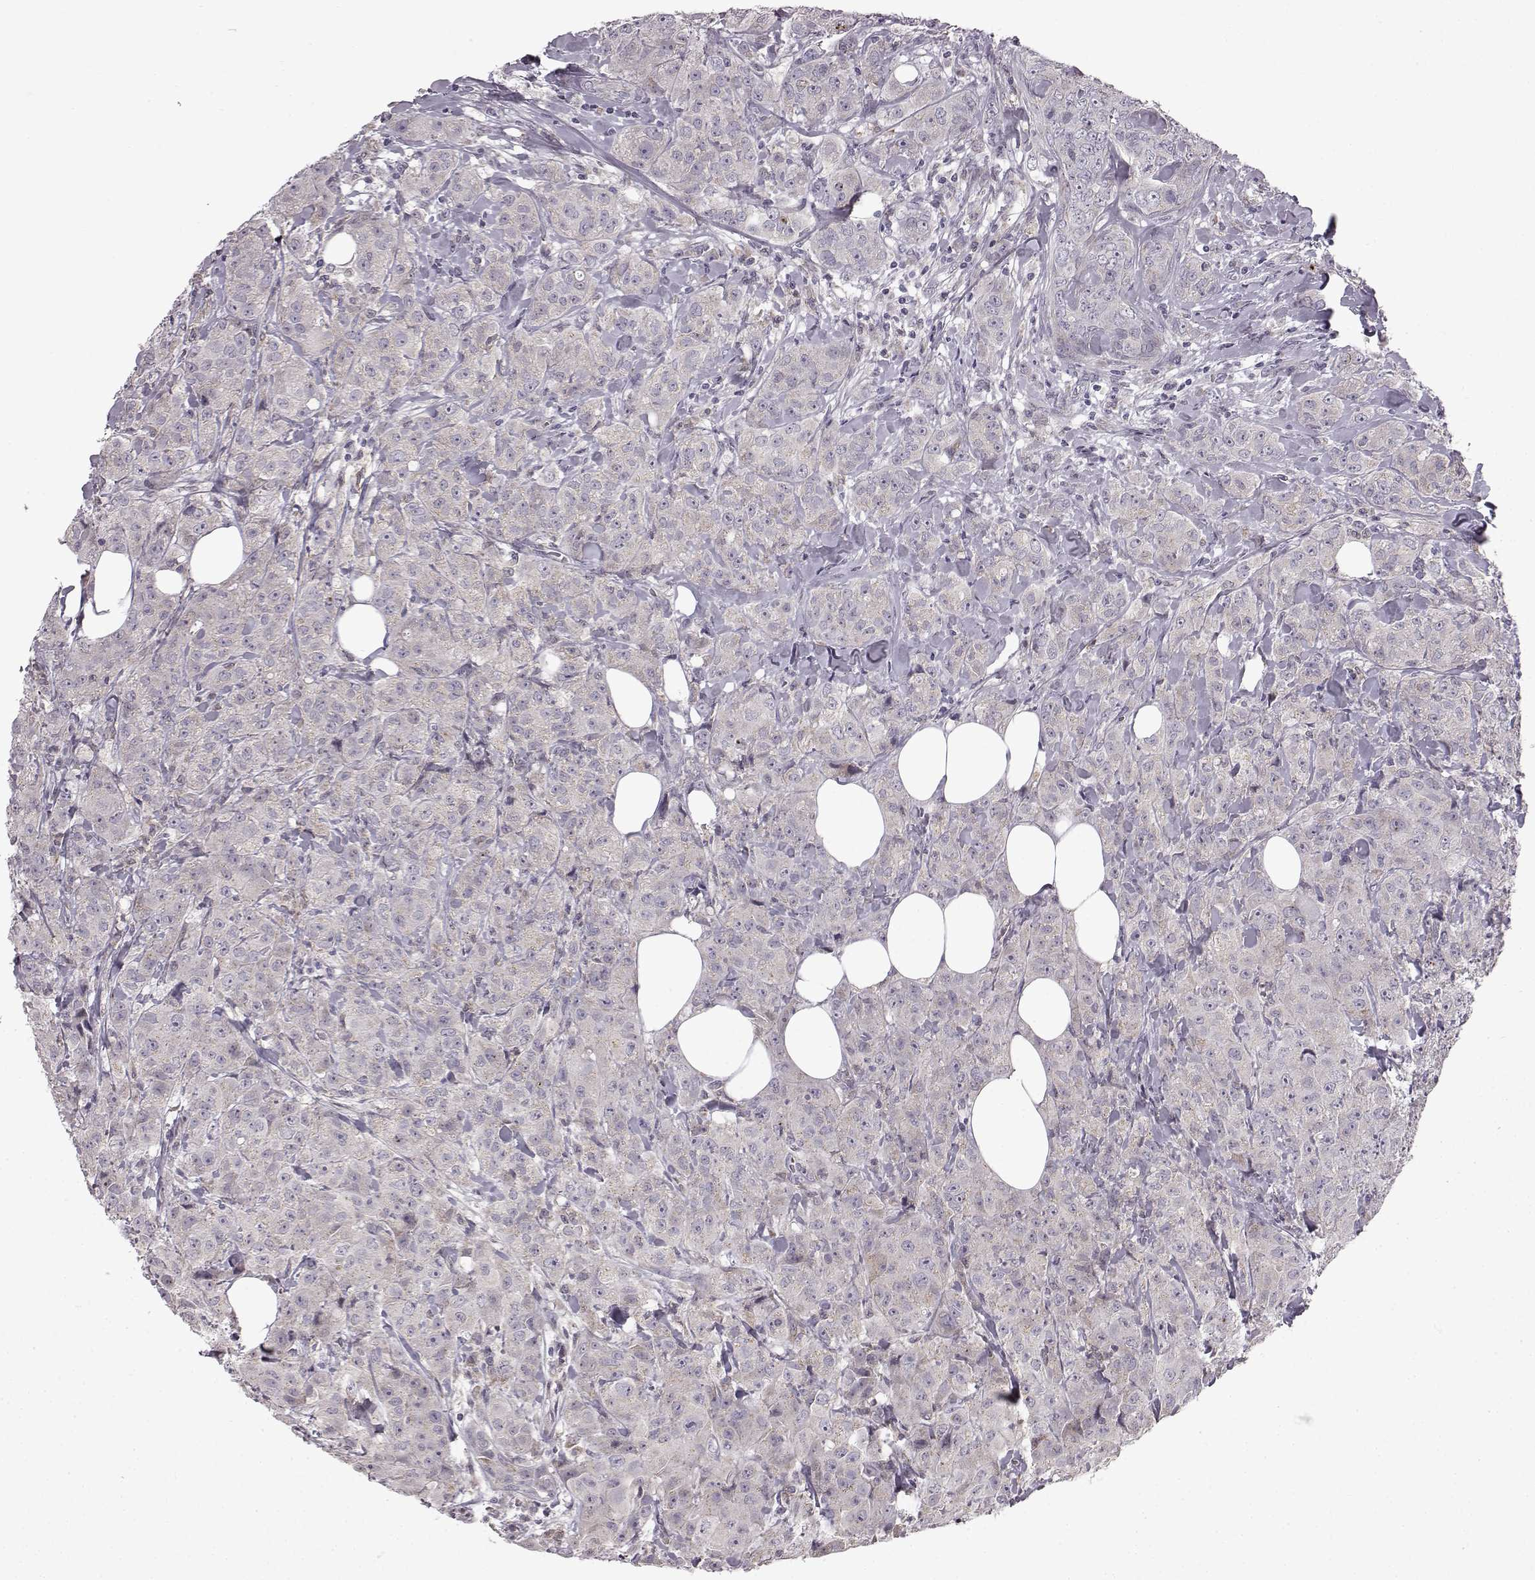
{"staining": {"intensity": "negative", "quantity": "none", "location": "none"}, "tissue": "breast cancer", "cell_type": "Tumor cells", "image_type": "cancer", "snomed": [{"axis": "morphology", "description": "Duct carcinoma"}, {"axis": "topography", "description": "Breast"}], "caption": "Immunohistochemistry photomicrograph of neoplastic tissue: breast cancer stained with DAB (3,3'-diaminobenzidine) displays no significant protein staining in tumor cells.", "gene": "B3GNT6", "patient": {"sex": "female", "age": 43}}